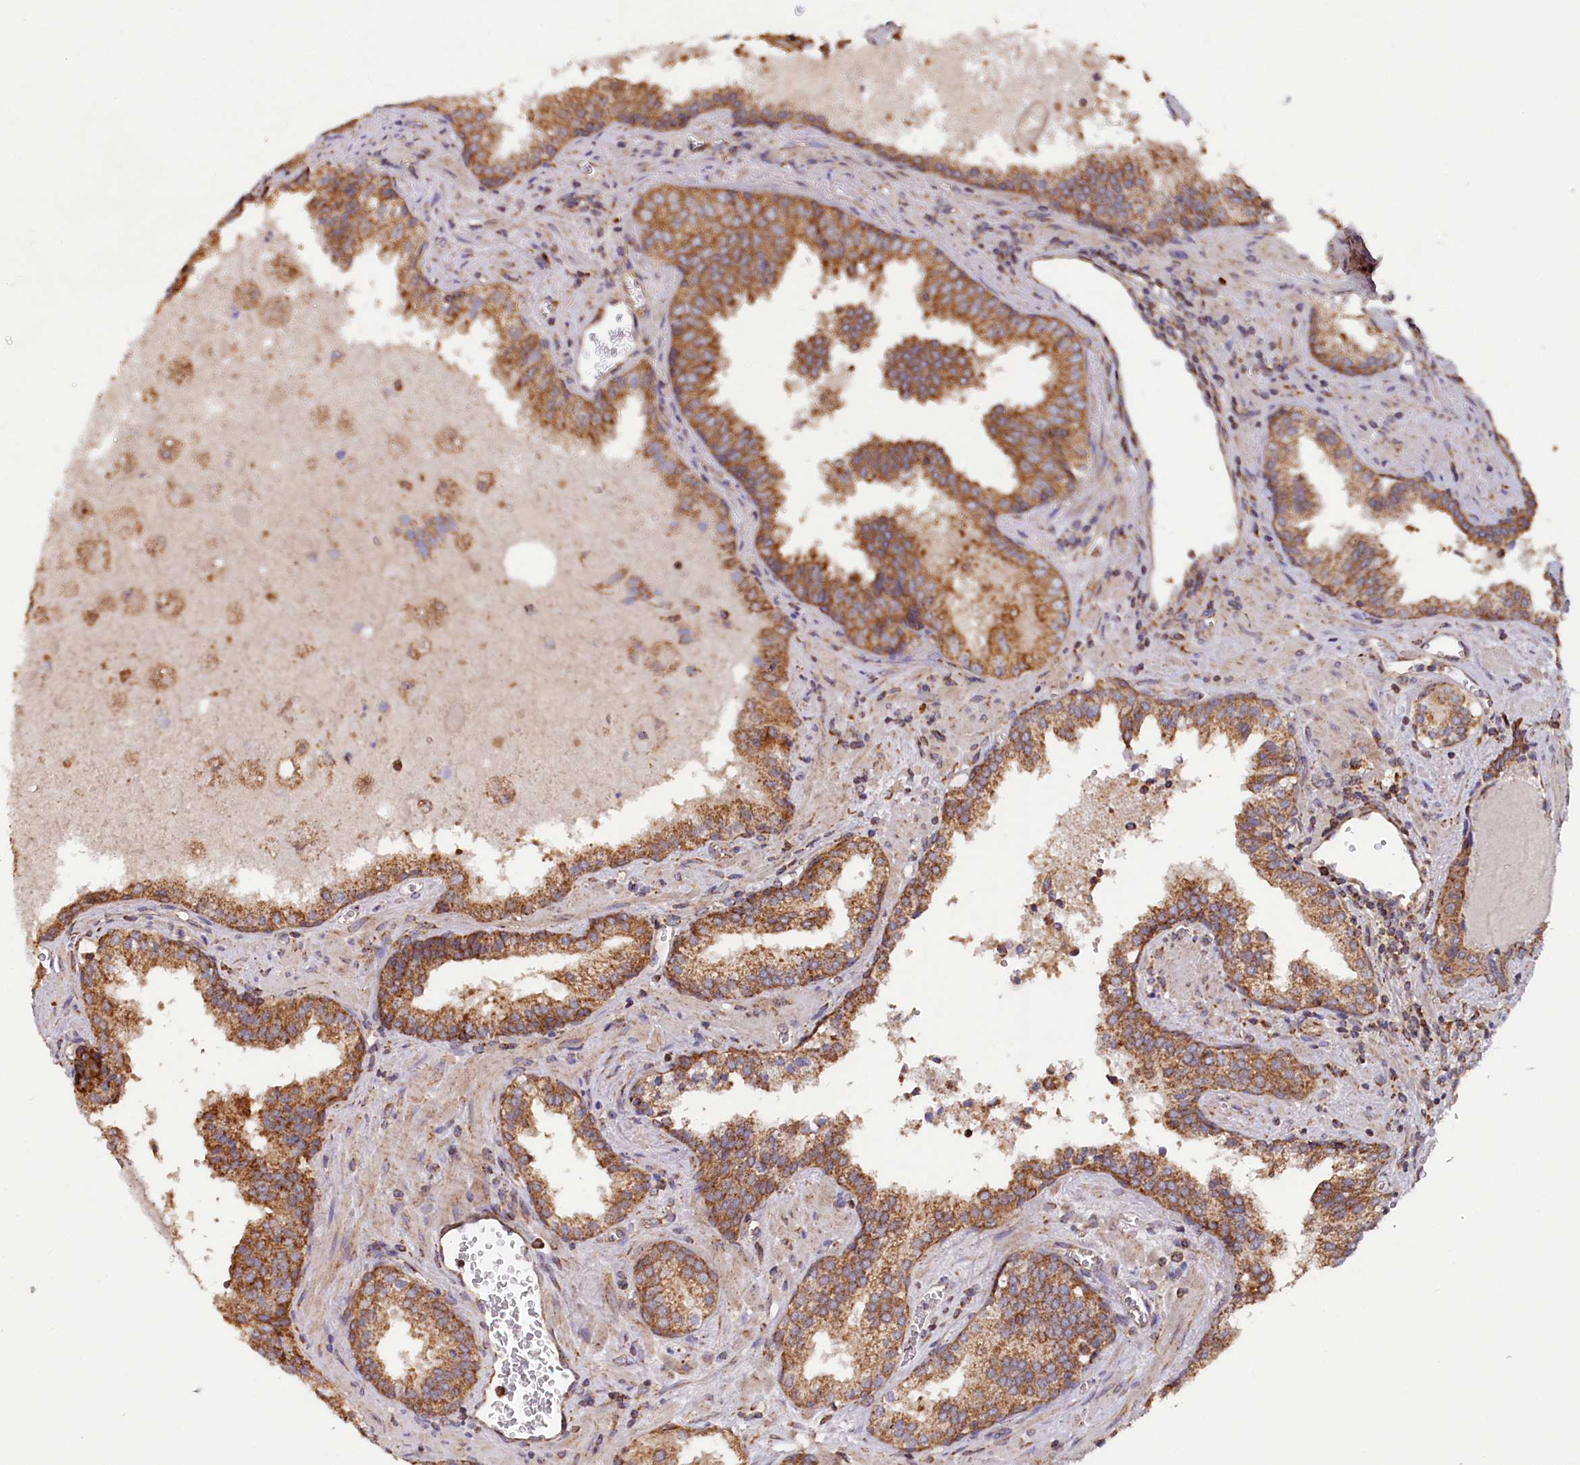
{"staining": {"intensity": "moderate", "quantity": ">75%", "location": "cytoplasmic/membranous"}, "tissue": "prostate cancer", "cell_type": "Tumor cells", "image_type": "cancer", "snomed": [{"axis": "morphology", "description": "Adenocarcinoma, High grade"}, {"axis": "topography", "description": "Prostate"}], "caption": "Approximately >75% of tumor cells in prostate cancer exhibit moderate cytoplasmic/membranous protein positivity as visualized by brown immunohistochemical staining.", "gene": "NUDT15", "patient": {"sex": "male", "age": 68}}